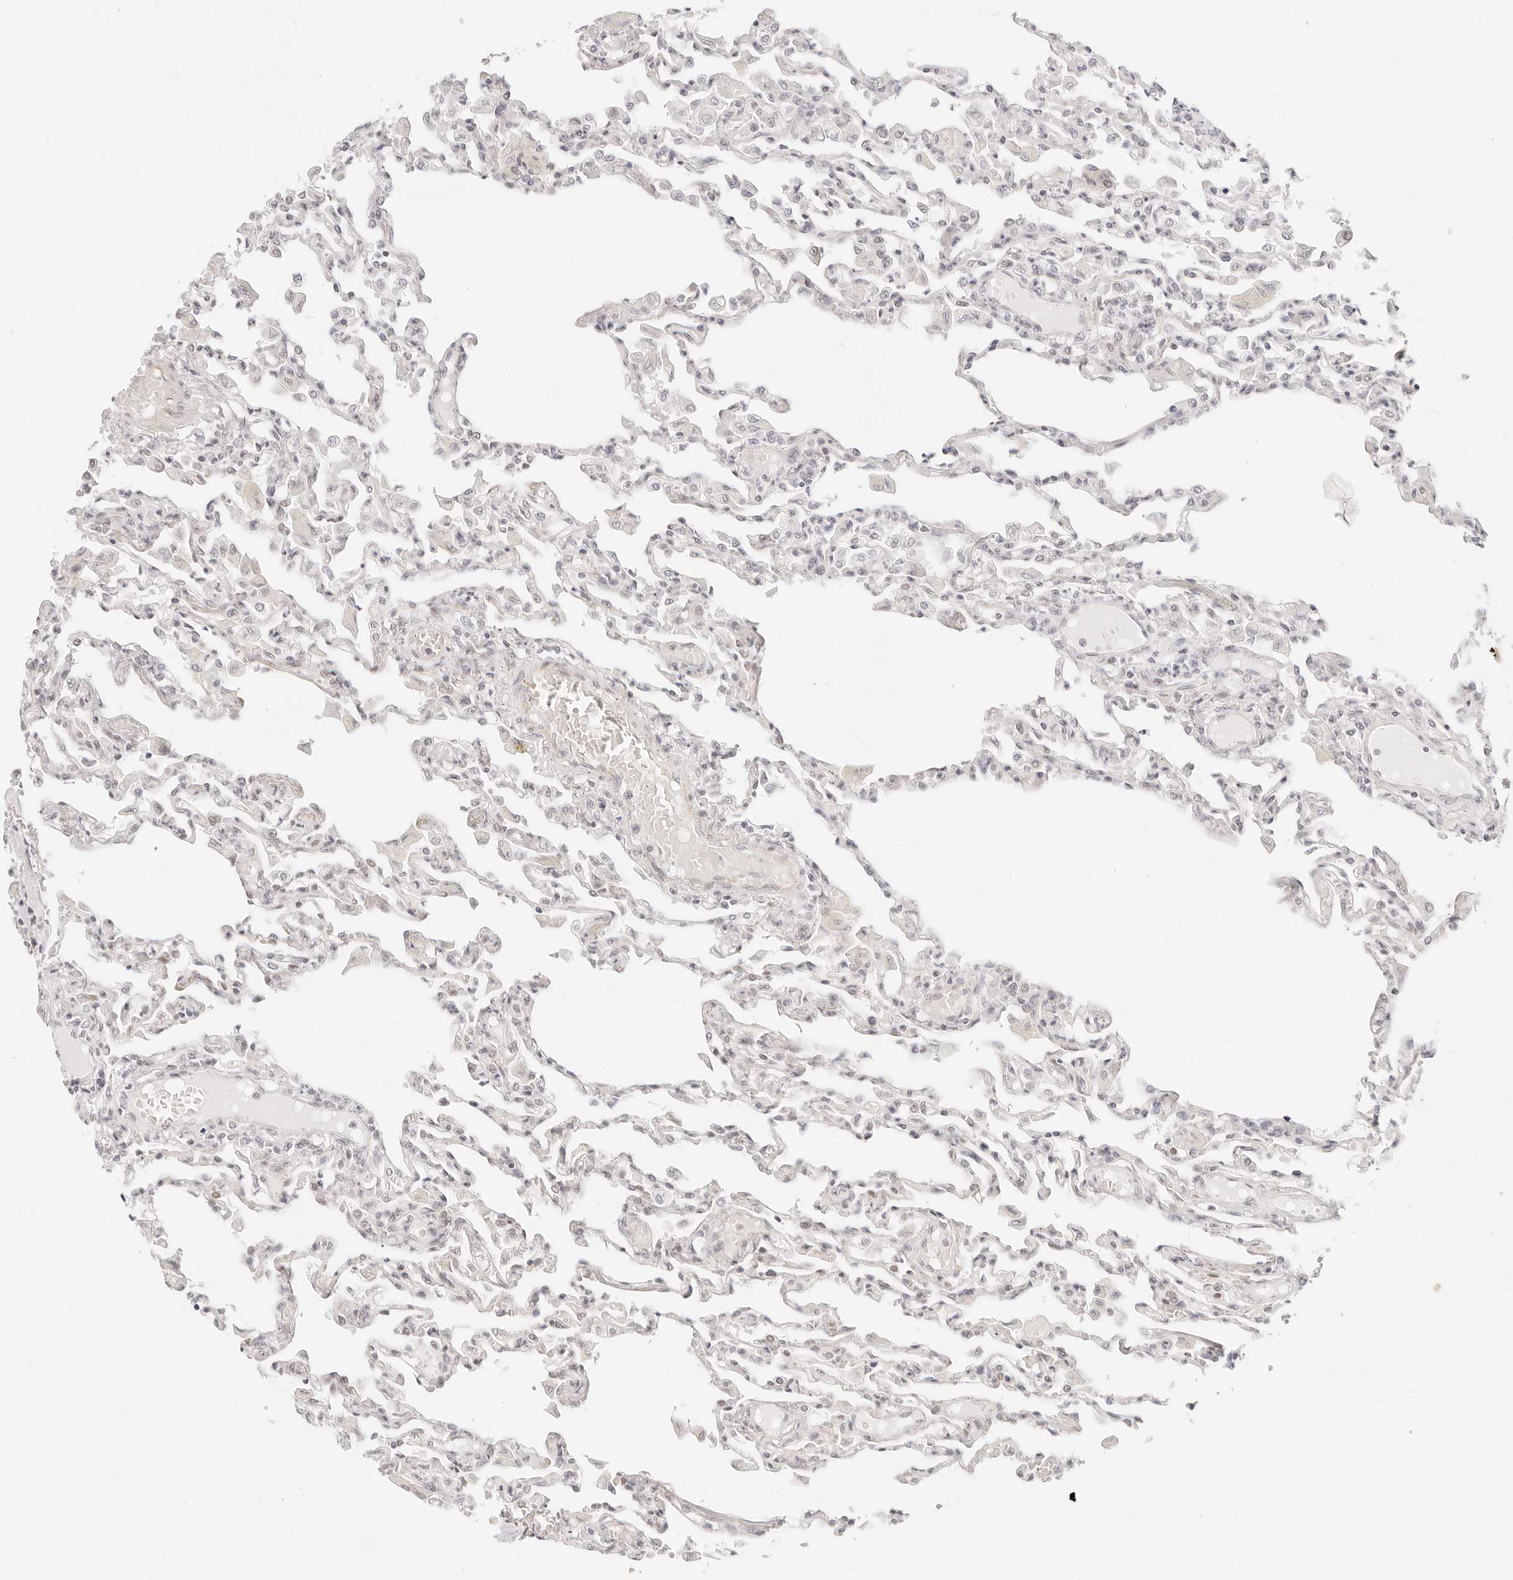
{"staining": {"intensity": "moderate", "quantity": "<25%", "location": "cytoplasmic/membranous,nuclear"}, "tissue": "lung", "cell_type": "Alveolar cells", "image_type": "normal", "snomed": [{"axis": "morphology", "description": "Normal tissue, NOS"}, {"axis": "topography", "description": "Bronchus"}, {"axis": "topography", "description": "Lung"}], "caption": "Approximately <25% of alveolar cells in normal lung display moderate cytoplasmic/membranous,nuclear protein expression as visualized by brown immunohistochemical staining.", "gene": "ZC3H11A", "patient": {"sex": "female", "age": 49}}